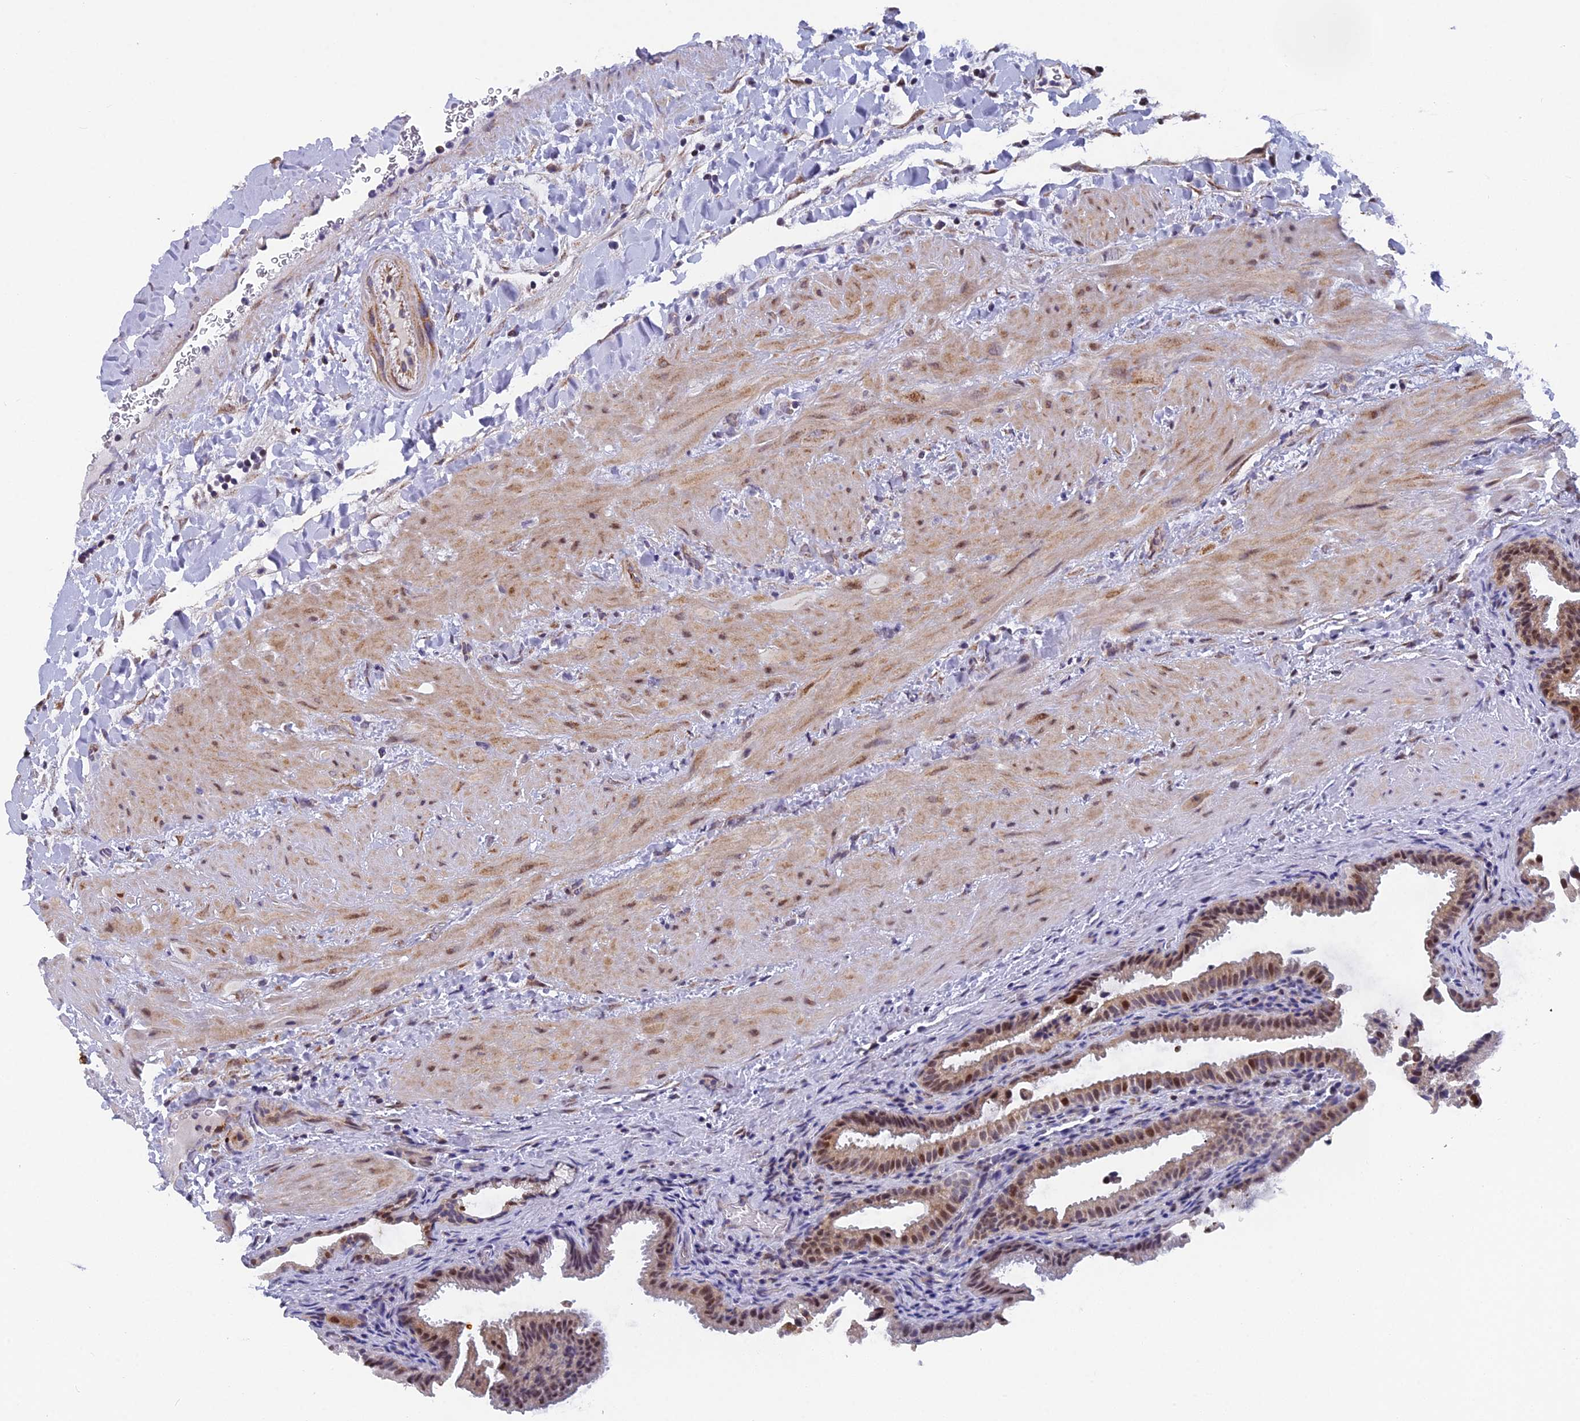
{"staining": {"intensity": "moderate", "quantity": "25%-75%", "location": "nuclear"}, "tissue": "gallbladder", "cell_type": "Glandular cells", "image_type": "normal", "snomed": [{"axis": "morphology", "description": "Normal tissue, NOS"}, {"axis": "topography", "description": "Gallbladder"}], "caption": "Protein staining of normal gallbladder reveals moderate nuclear positivity in about 25%-75% of glandular cells.", "gene": "XKR9", "patient": {"sex": "male", "age": 24}}